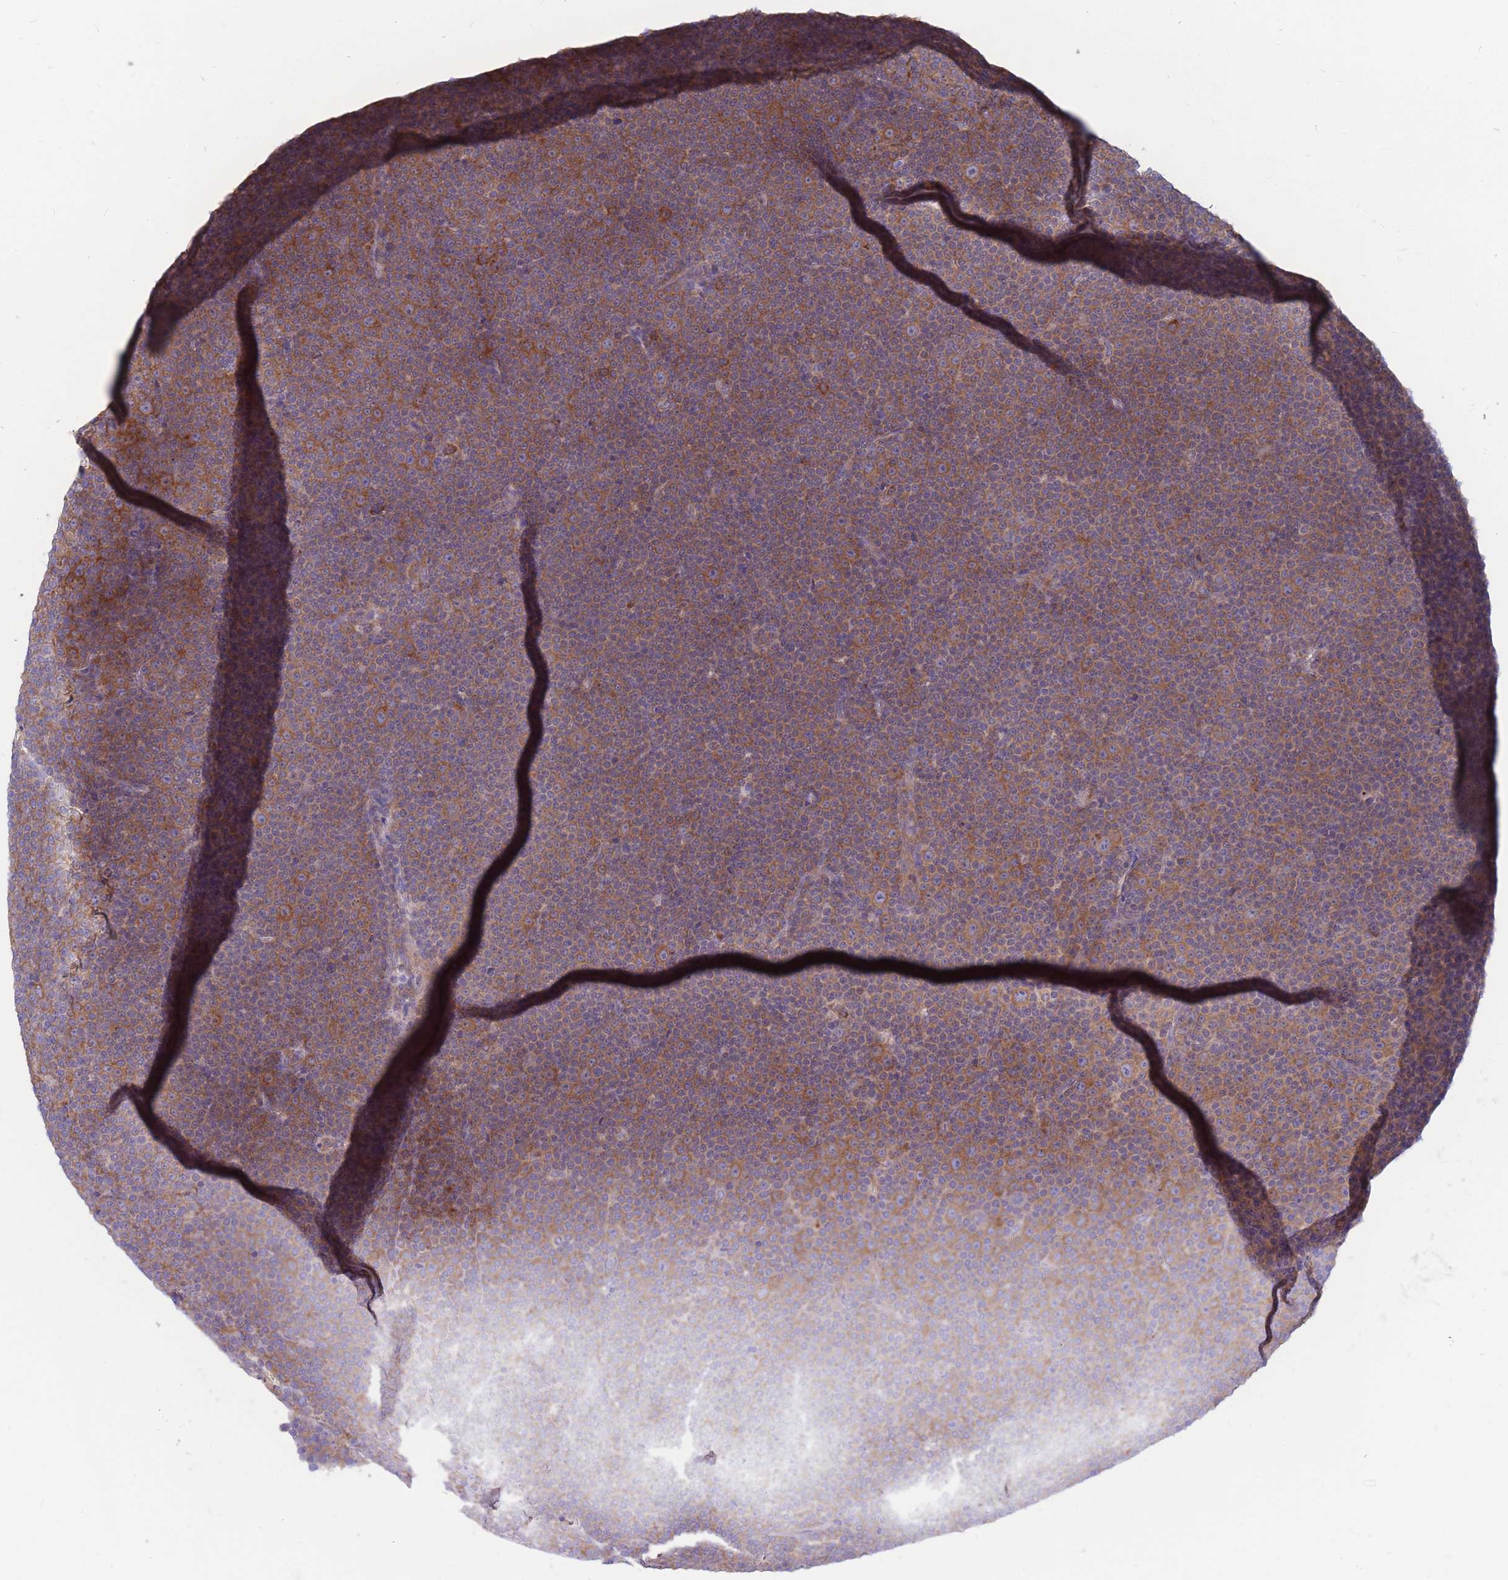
{"staining": {"intensity": "moderate", "quantity": ">75%", "location": "cytoplasmic/membranous"}, "tissue": "lymphoma", "cell_type": "Tumor cells", "image_type": "cancer", "snomed": [{"axis": "morphology", "description": "Malignant lymphoma, non-Hodgkin's type, Low grade"}, {"axis": "topography", "description": "Lymph node"}], "caption": "Protein expression analysis of human low-grade malignant lymphoma, non-Hodgkin's type reveals moderate cytoplasmic/membranous staining in approximately >75% of tumor cells. The protein of interest is stained brown, and the nuclei are stained in blue (DAB IHC with brightfield microscopy, high magnification).", "gene": "RPL8", "patient": {"sex": "female", "age": 67}}